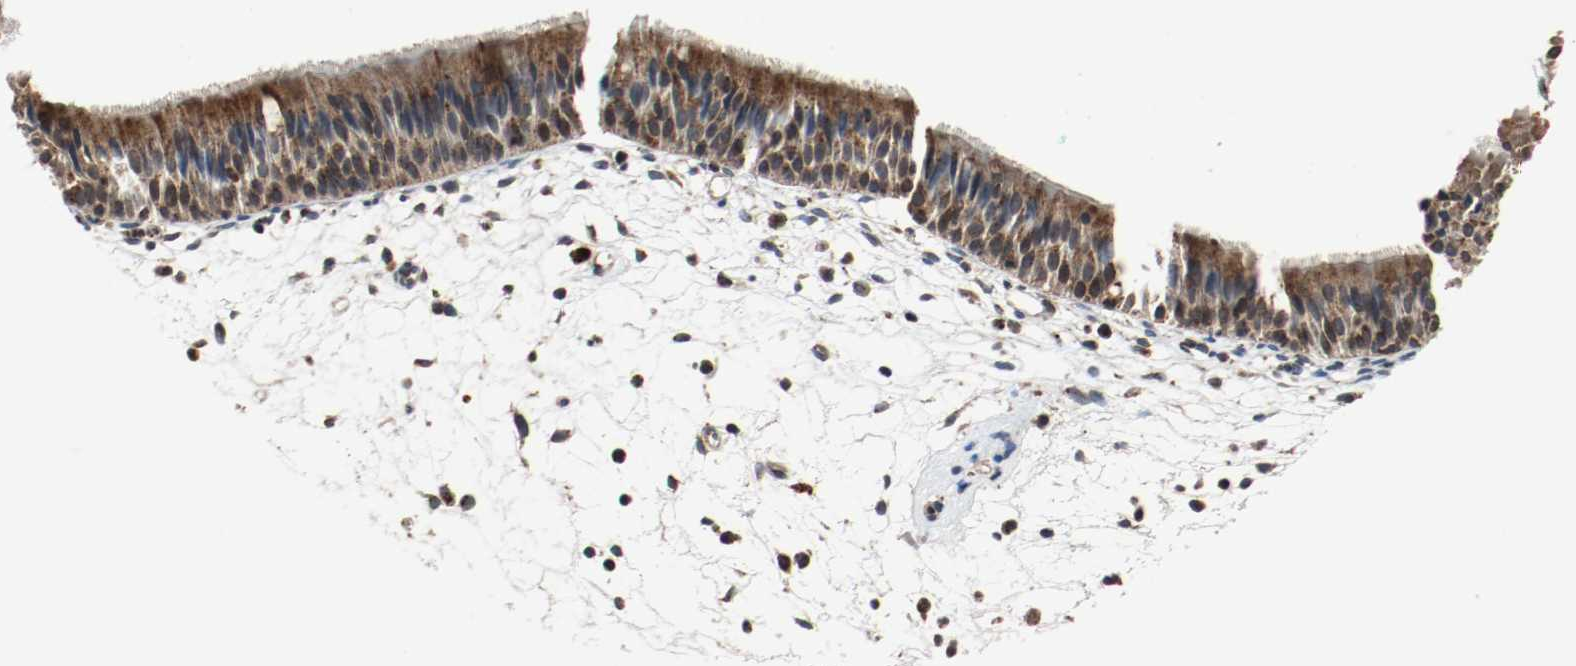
{"staining": {"intensity": "moderate", "quantity": ">75%", "location": "cytoplasmic/membranous"}, "tissue": "nasopharynx", "cell_type": "Respiratory epithelial cells", "image_type": "normal", "snomed": [{"axis": "morphology", "description": "Normal tissue, NOS"}, {"axis": "topography", "description": "Nasopharynx"}], "caption": "About >75% of respiratory epithelial cells in benign human nasopharynx display moderate cytoplasmic/membranous protein expression as visualized by brown immunohistochemical staining.", "gene": "LAMP2", "patient": {"sex": "female", "age": 54}}